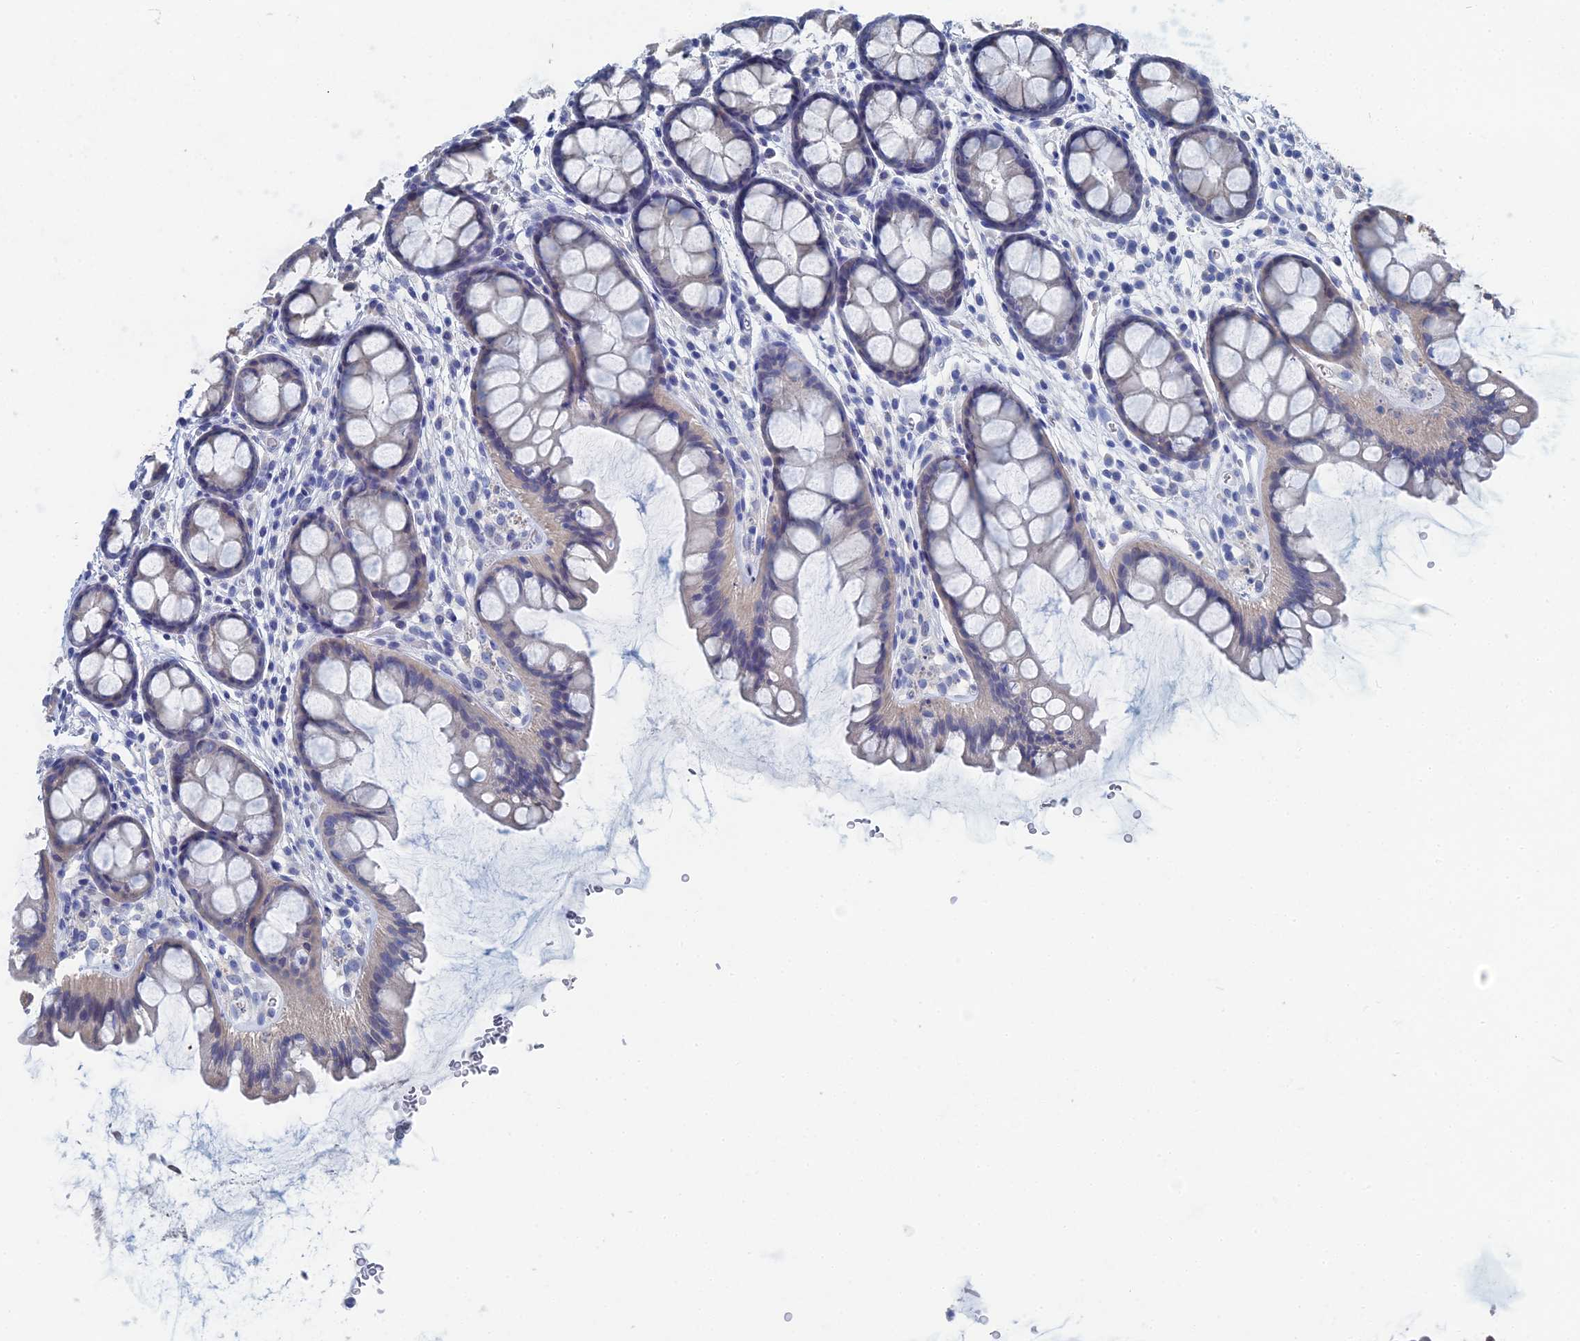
{"staining": {"intensity": "negative", "quantity": "none", "location": "none"}, "tissue": "colon", "cell_type": "Endothelial cells", "image_type": "normal", "snomed": [{"axis": "morphology", "description": "Normal tissue, NOS"}, {"axis": "topography", "description": "Colon"}], "caption": "Immunohistochemical staining of benign colon reveals no significant expression in endothelial cells.", "gene": "GFAP", "patient": {"sex": "female", "age": 82}}